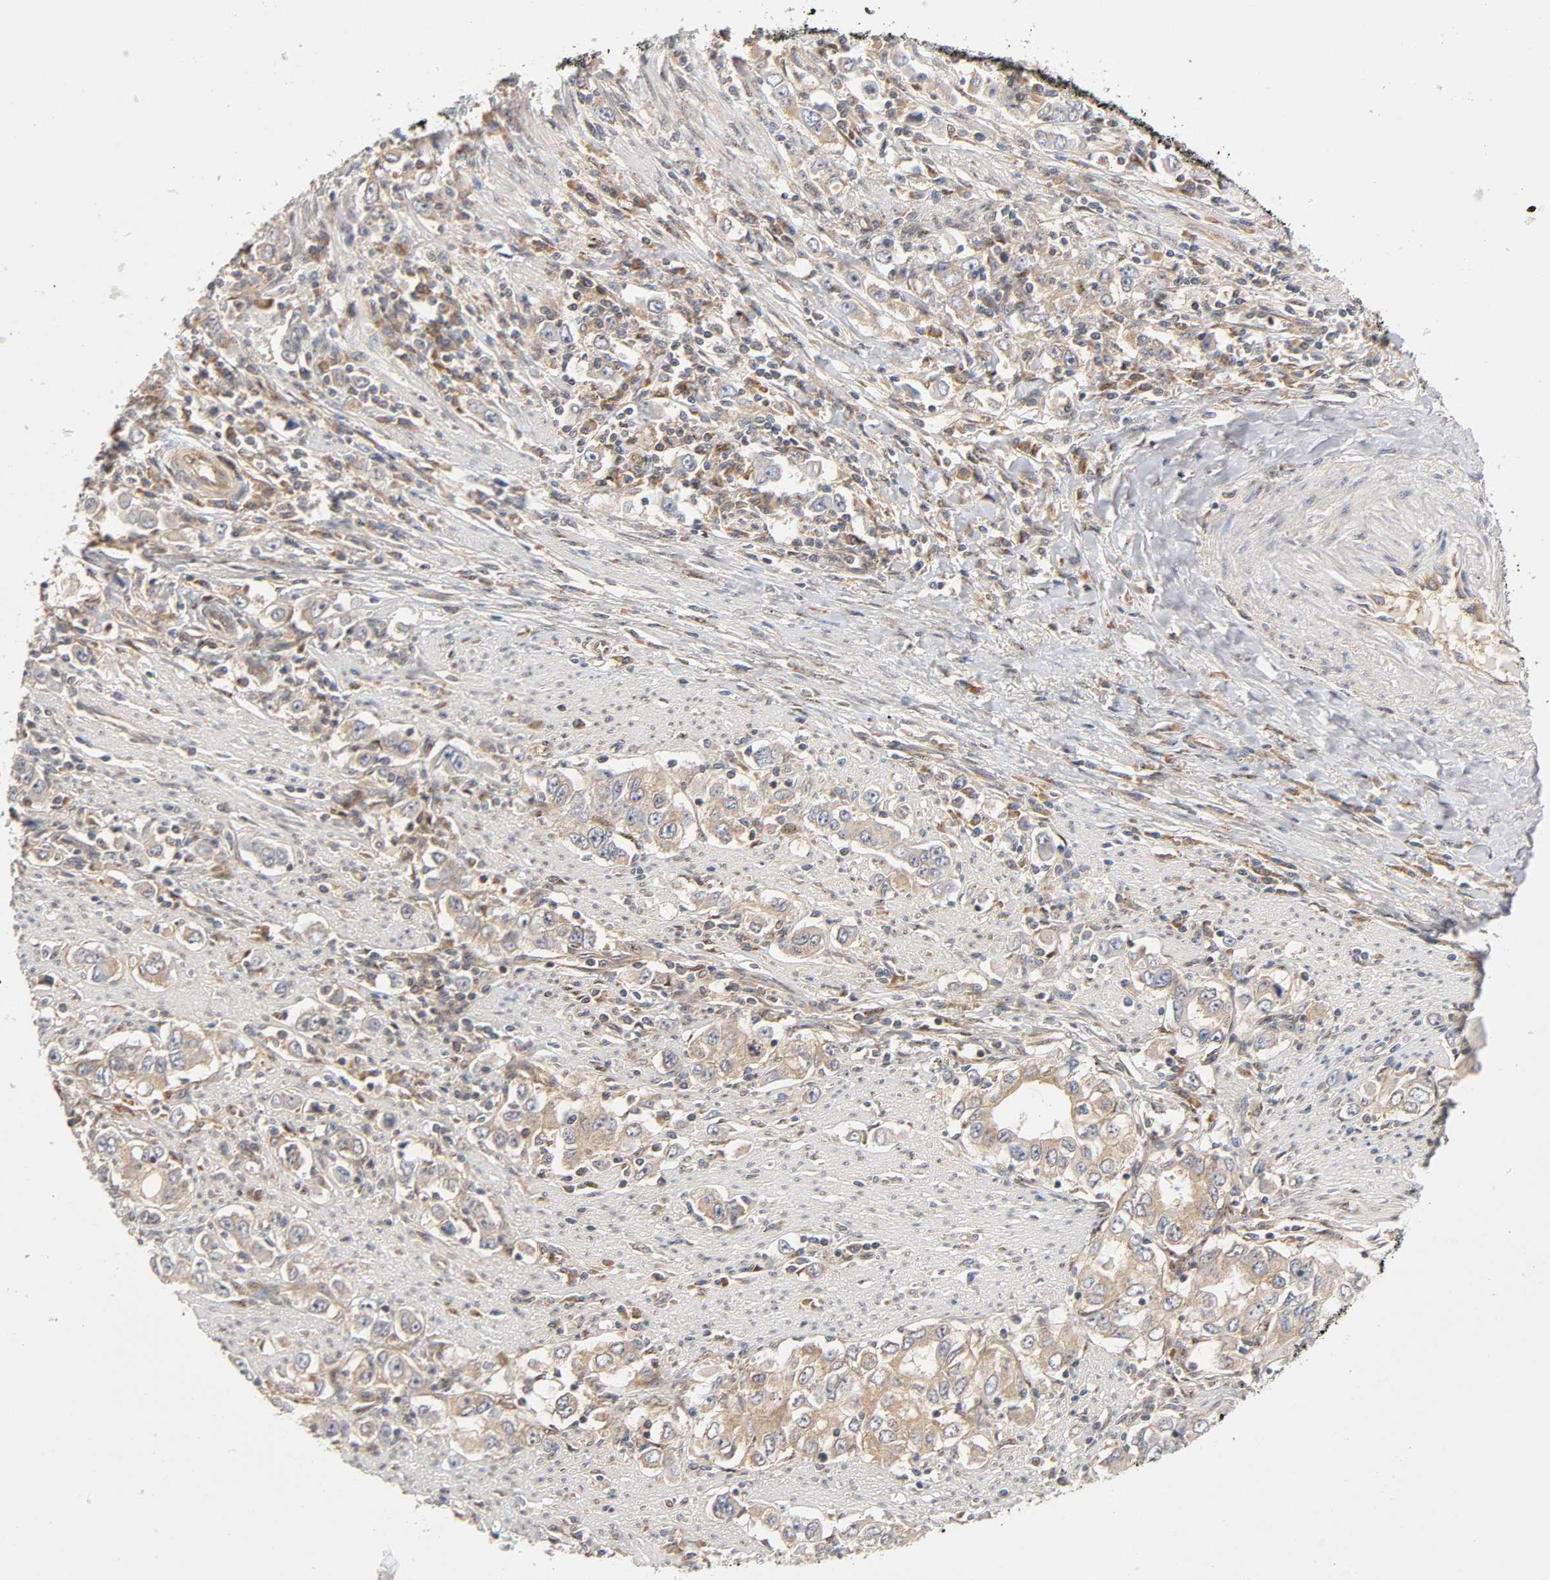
{"staining": {"intensity": "weak", "quantity": "25%-75%", "location": "cytoplasmic/membranous"}, "tissue": "stomach cancer", "cell_type": "Tumor cells", "image_type": "cancer", "snomed": [{"axis": "morphology", "description": "Adenocarcinoma, NOS"}, {"axis": "topography", "description": "Stomach, lower"}], "caption": "Stomach cancer (adenocarcinoma) stained with a brown dye reveals weak cytoplasmic/membranous positive staining in approximately 25%-75% of tumor cells.", "gene": "PAFAH1B1", "patient": {"sex": "female", "age": 72}}